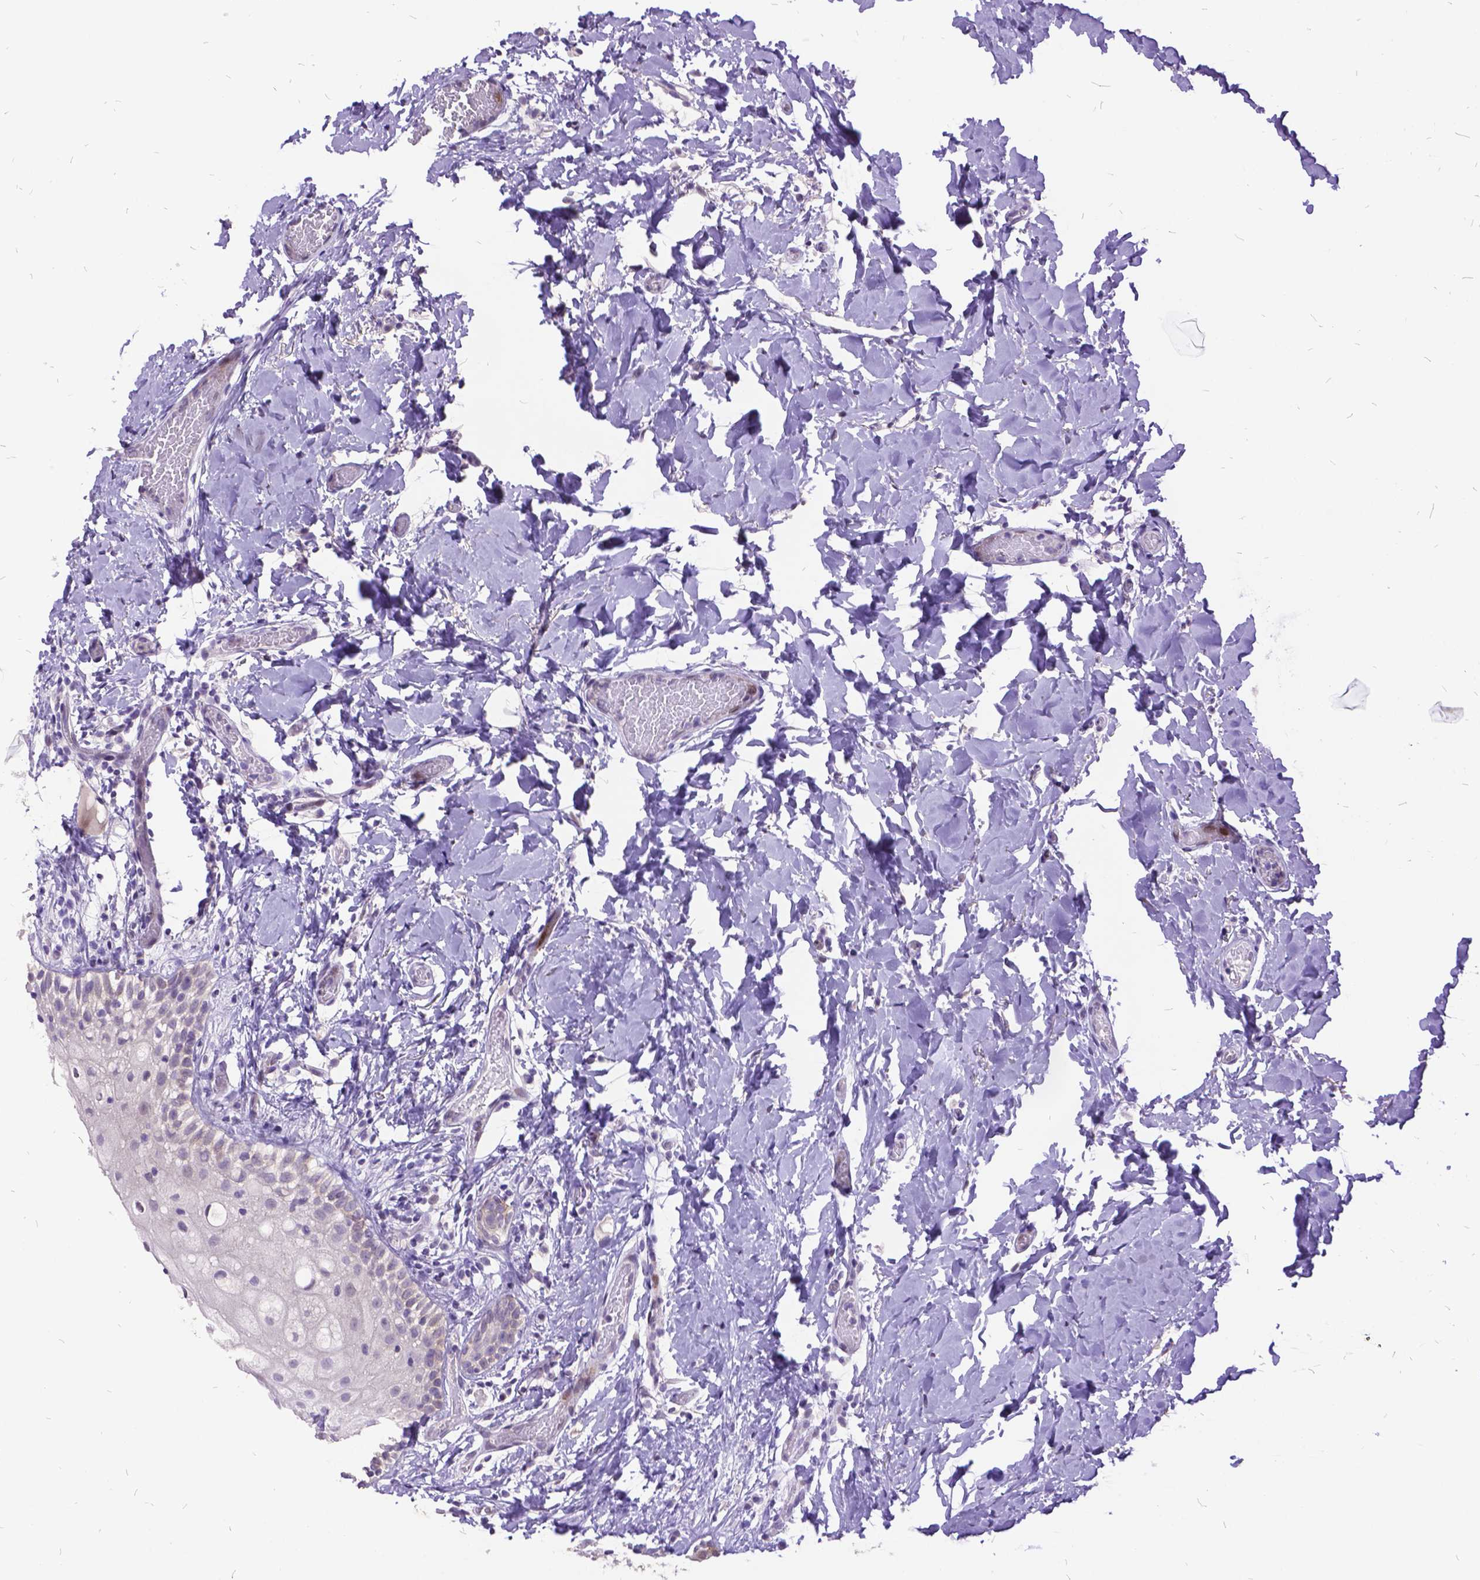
{"staining": {"intensity": "weak", "quantity": "<25%", "location": "nuclear"}, "tissue": "oral mucosa", "cell_type": "Squamous epithelial cells", "image_type": "normal", "snomed": [{"axis": "morphology", "description": "Normal tissue, NOS"}, {"axis": "topography", "description": "Oral tissue"}], "caption": "The micrograph demonstrates no significant positivity in squamous epithelial cells of oral mucosa.", "gene": "ITGB6", "patient": {"sex": "female", "age": 83}}